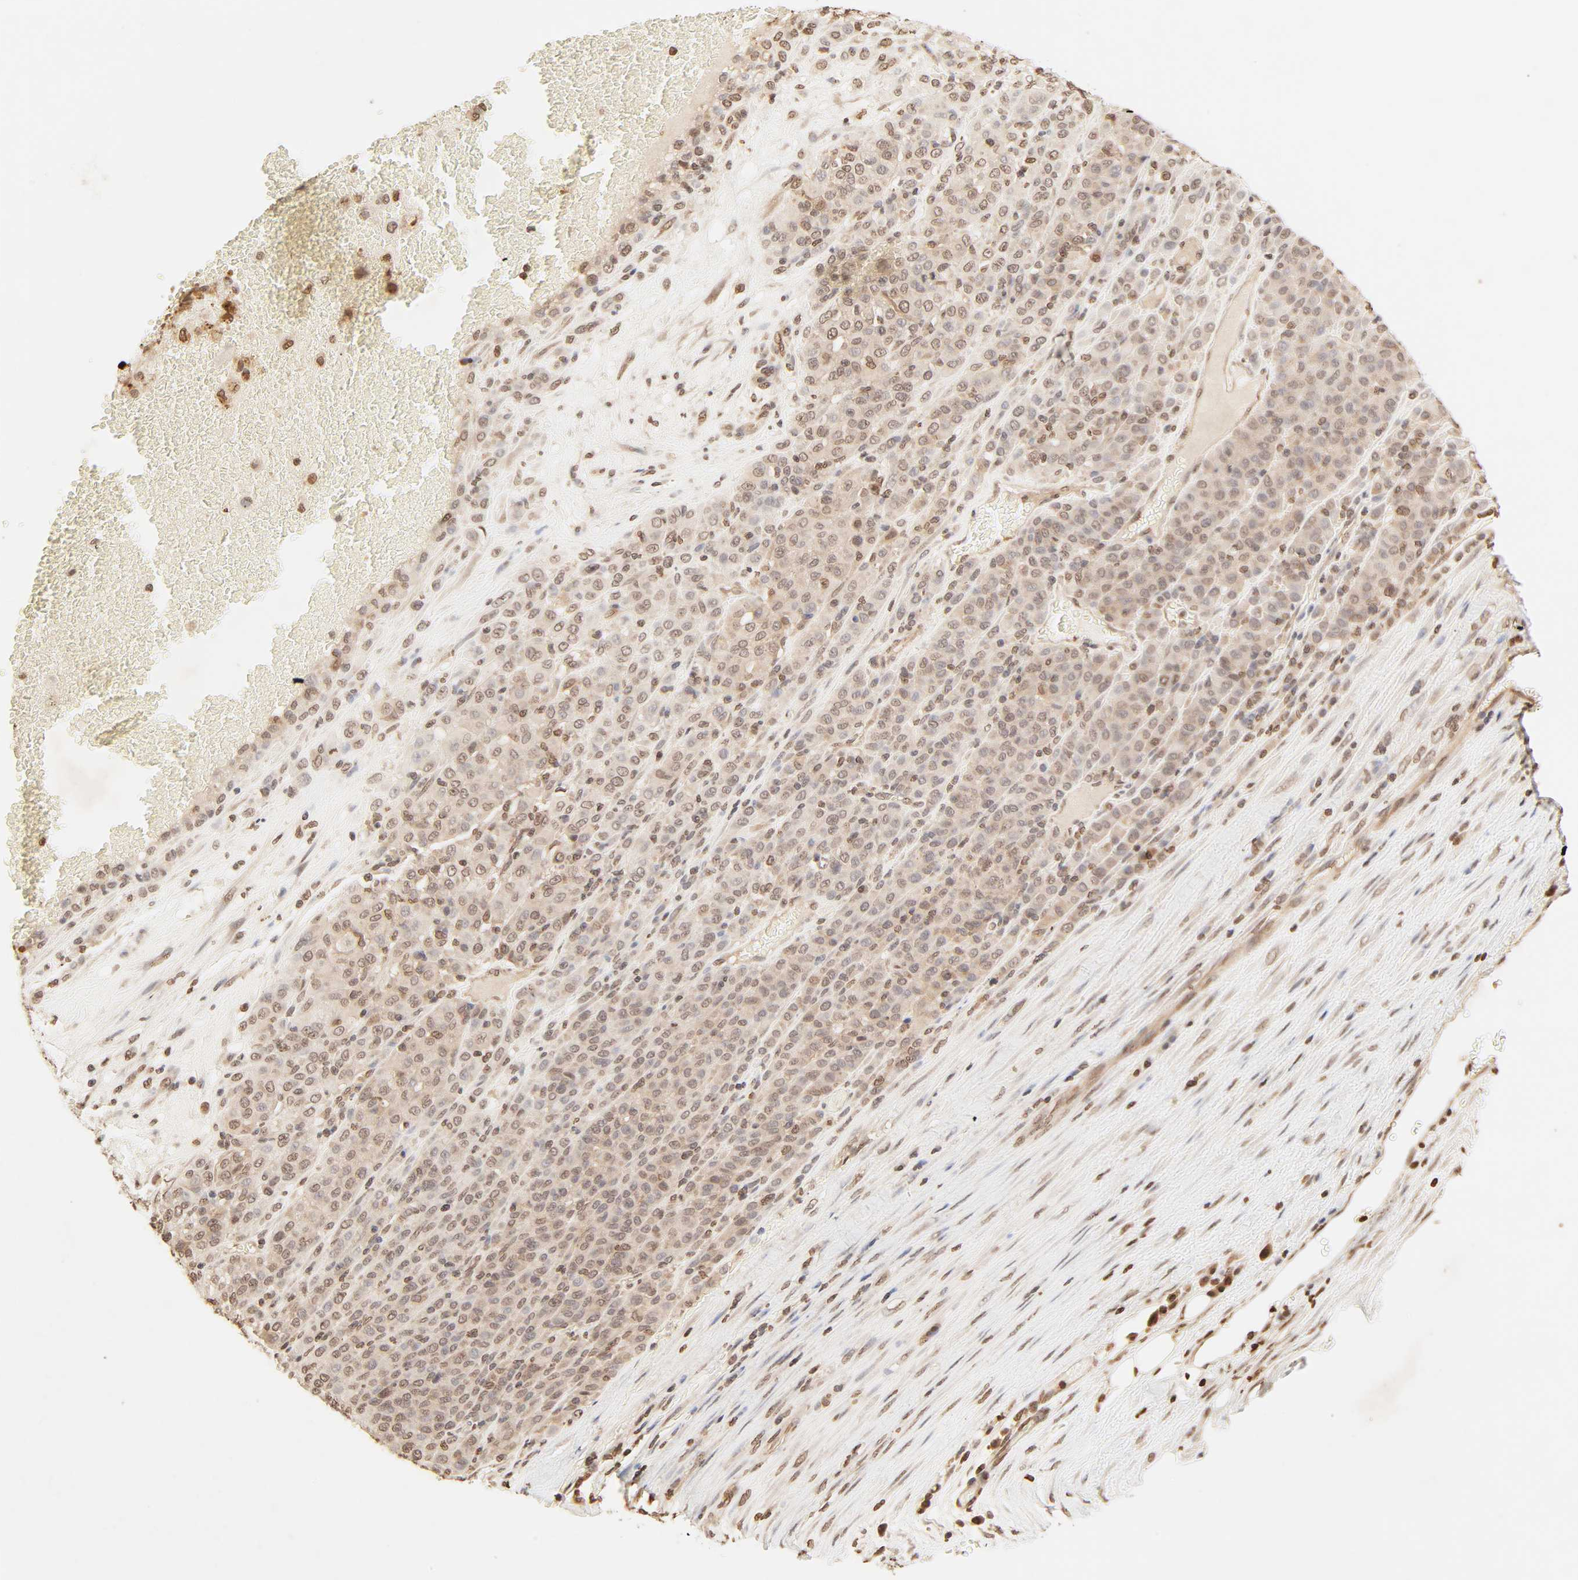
{"staining": {"intensity": "moderate", "quantity": ">75%", "location": "cytoplasmic/membranous,nuclear"}, "tissue": "melanoma", "cell_type": "Tumor cells", "image_type": "cancer", "snomed": [{"axis": "morphology", "description": "Malignant melanoma, Metastatic site"}, {"axis": "topography", "description": "Pancreas"}], "caption": "Malignant melanoma (metastatic site) stained with a brown dye exhibits moderate cytoplasmic/membranous and nuclear positive expression in approximately >75% of tumor cells.", "gene": "TBL1X", "patient": {"sex": "female", "age": 30}}